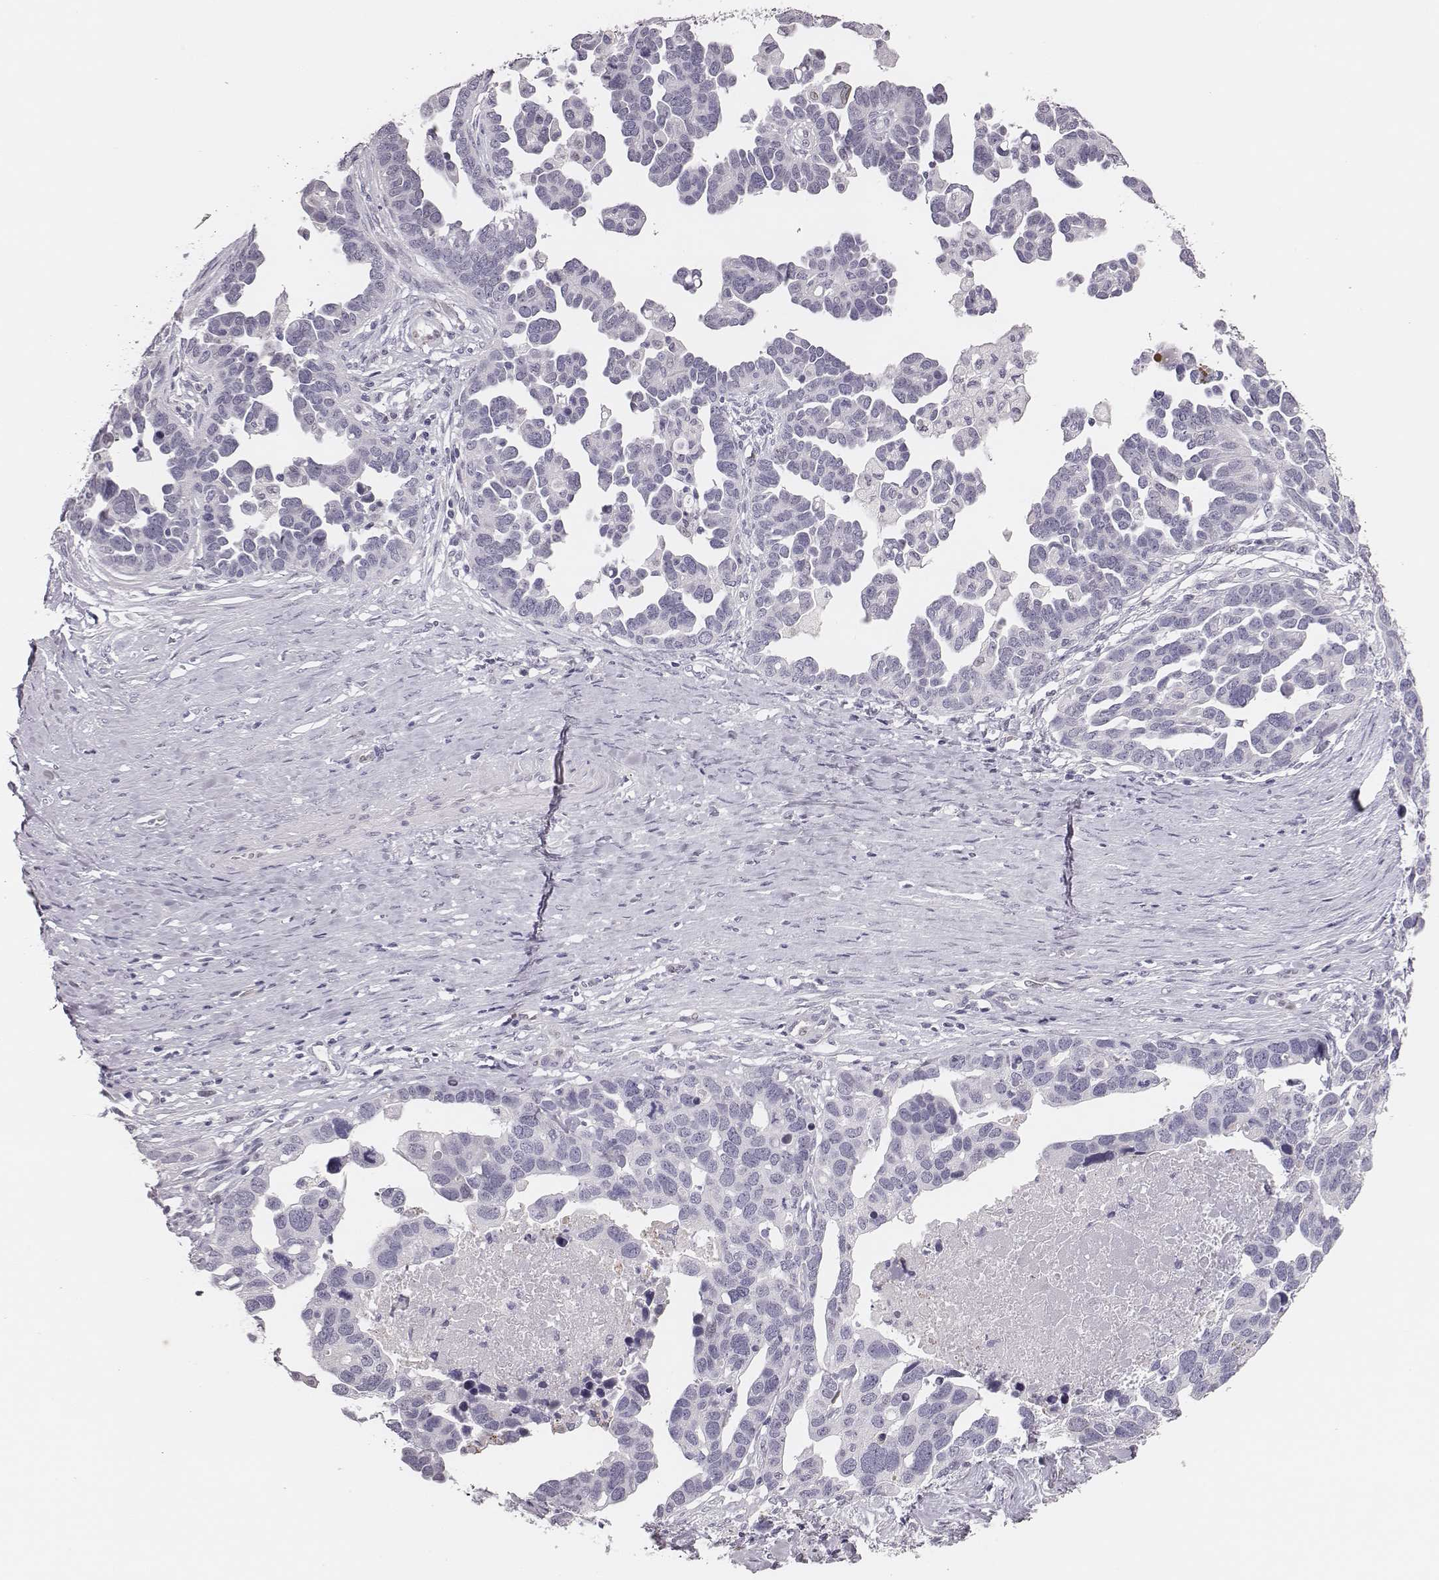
{"staining": {"intensity": "negative", "quantity": "none", "location": "none"}, "tissue": "ovarian cancer", "cell_type": "Tumor cells", "image_type": "cancer", "snomed": [{"axis": "morphology", "description": "Cystadenocarcinoma, serous, NOS"}, {"axis": "topography", "description": "Ovary"}], "caption": "The immunohistochemistry photomicrograph has no significant positivity in tumor cells of ovarian cancer tissue.", "gene": "ADGRF4", "patient": {"sex": "female", "age": 54}}